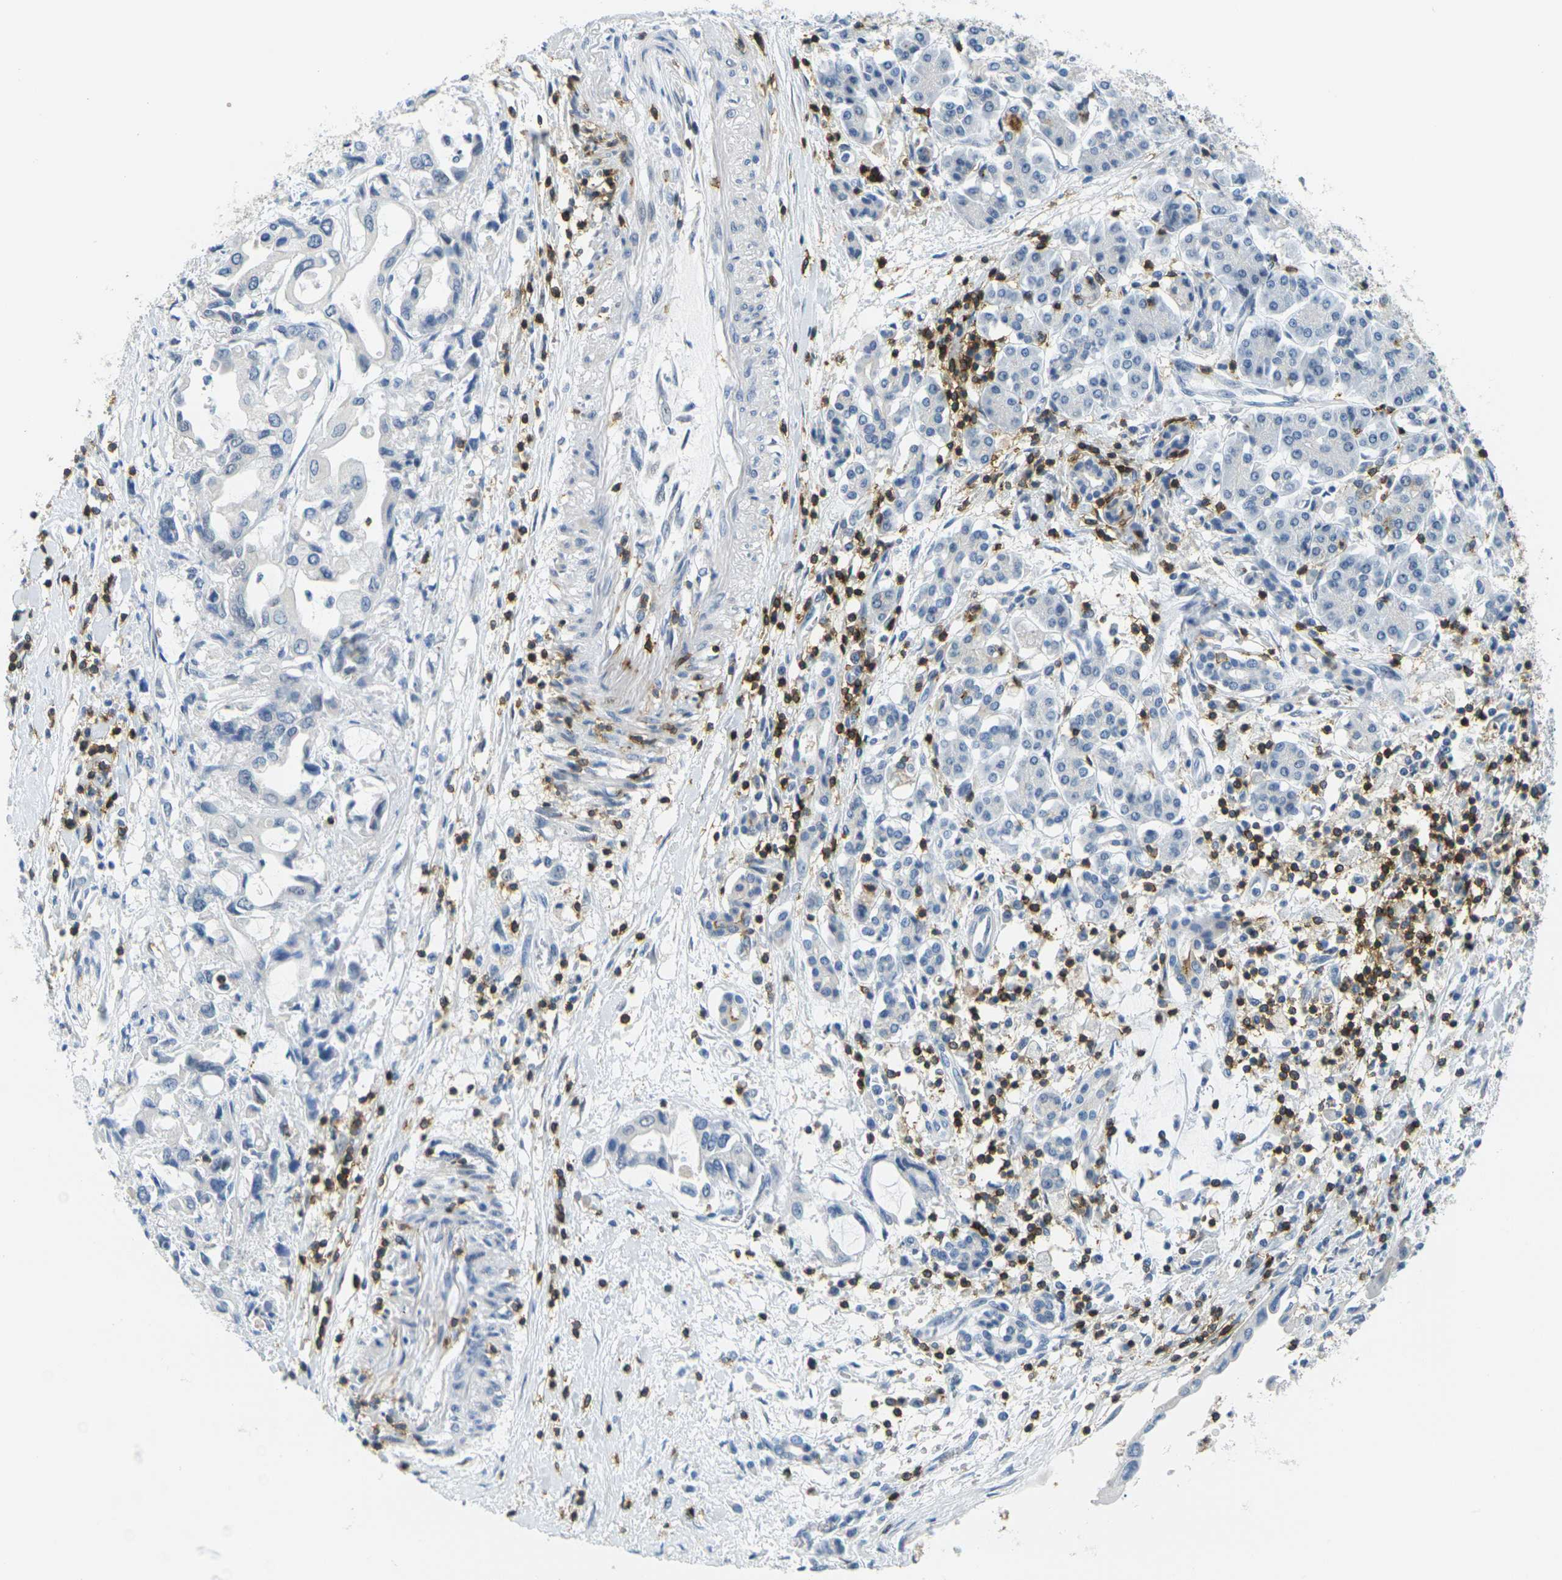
{"staining": {"intensity": "negative", "quantity": "none", "location": "none"}, "tissue": "pancreatic cancer", "cell_type": "Tumor cells", "image_type": "cancer", "snomed": [{"axis": "morphology", "description": "Adenocarcinoma, NOS"}, {"axis": "topography", "description": "Pancreas"}], "caption": "IHC image of human pancreatic adenocarcinoma stained for a protein (brown), which displays no expression in tumor cells.", "gene": "CD3D", "patient": {"sex": "female", "age": 57}}